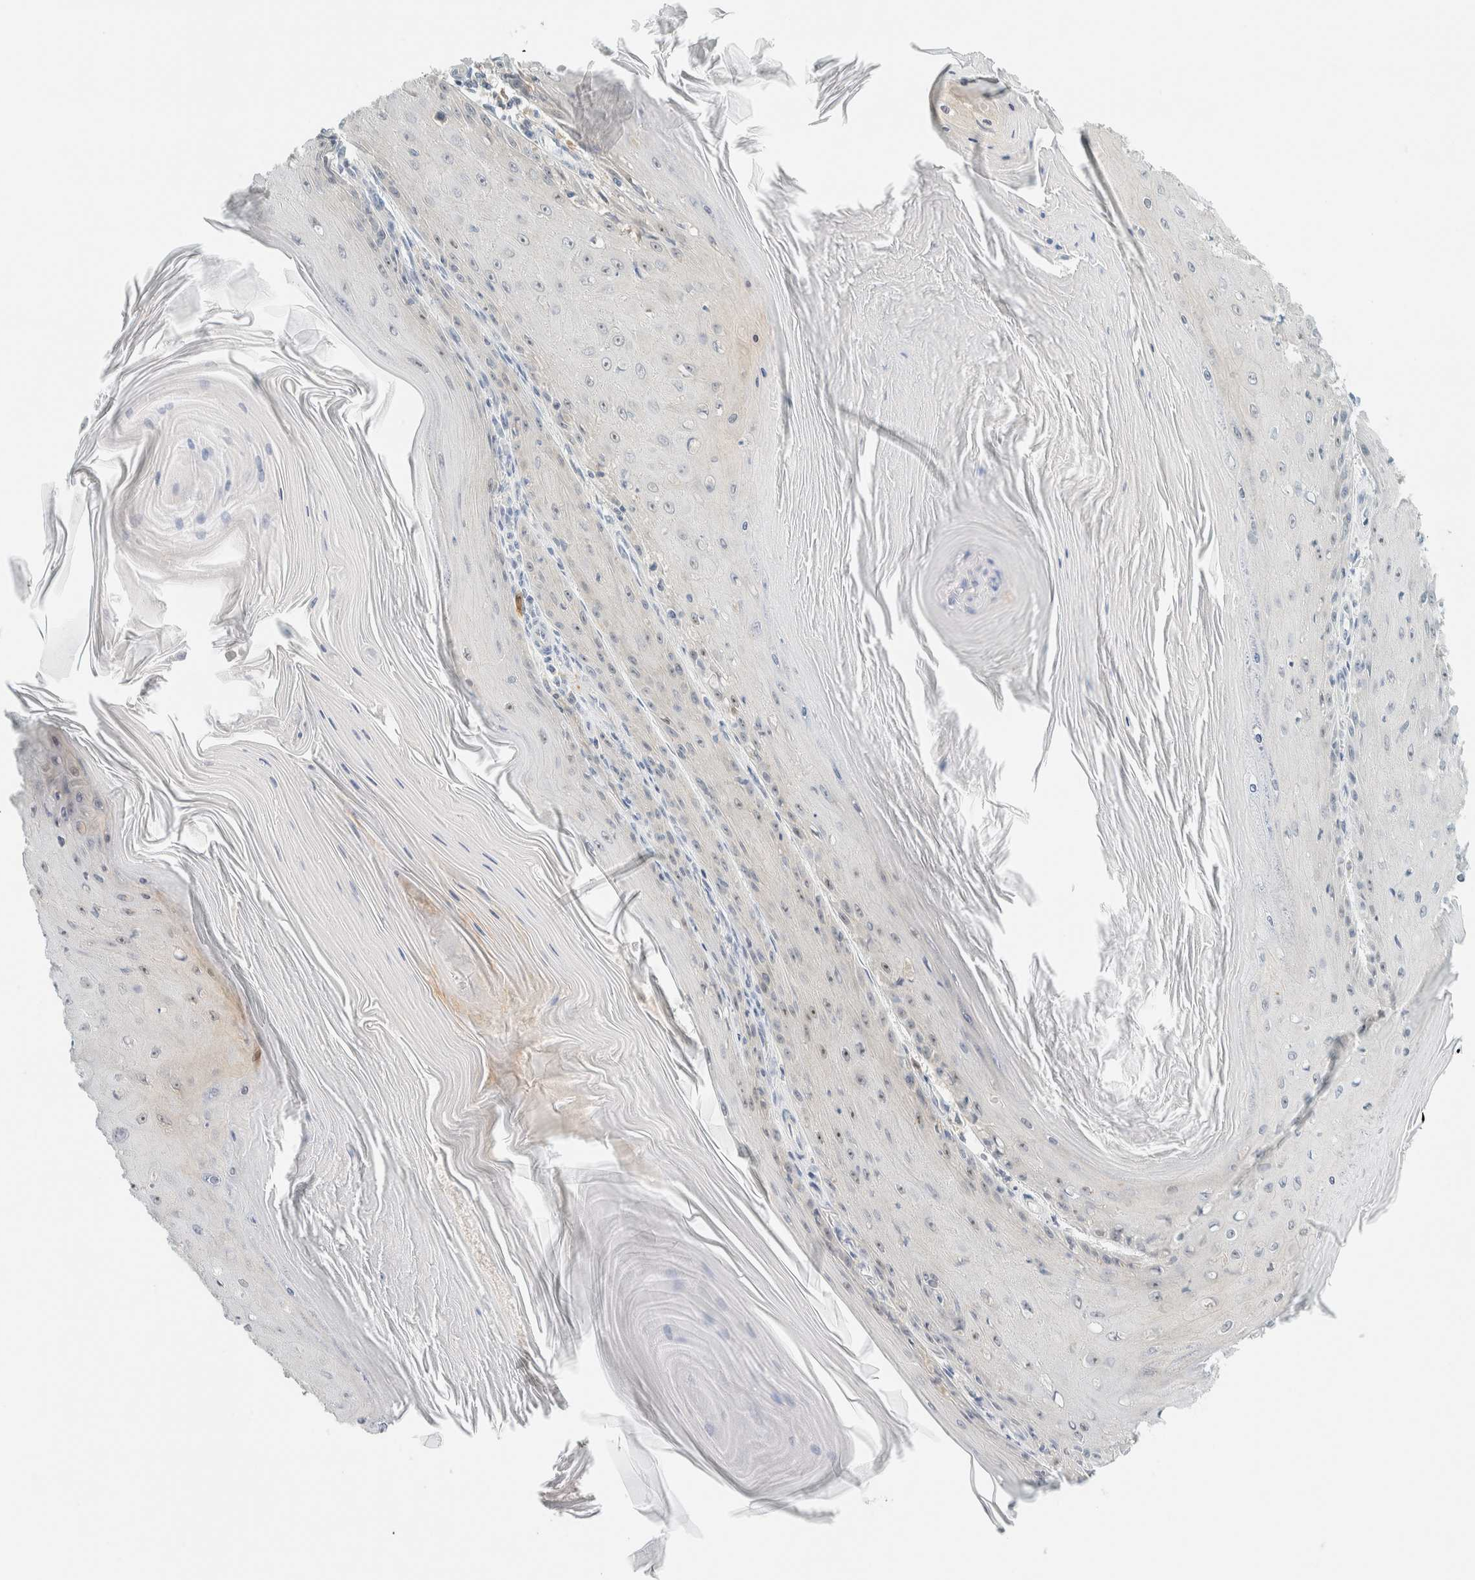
{"staining": {"intensity": "weak", "quantity": "<25%", "location": "nuclear"}, "tissue": "skin cancer", "cell_type": "Tumor cells", "image_type": "cancer", "snomed": [{"axis": "morphology", "description": "Squamous cell carcinoma, NOS"}, {"axis": "topography", "description": "Skin"}], "caption": "An image of skin cancer (squamous cell carcinoma) stained for a protein demonstrates no brown staining in tumor cells.", "gene": "NDE1", "patient": {"sex": "female", "age": 73}}